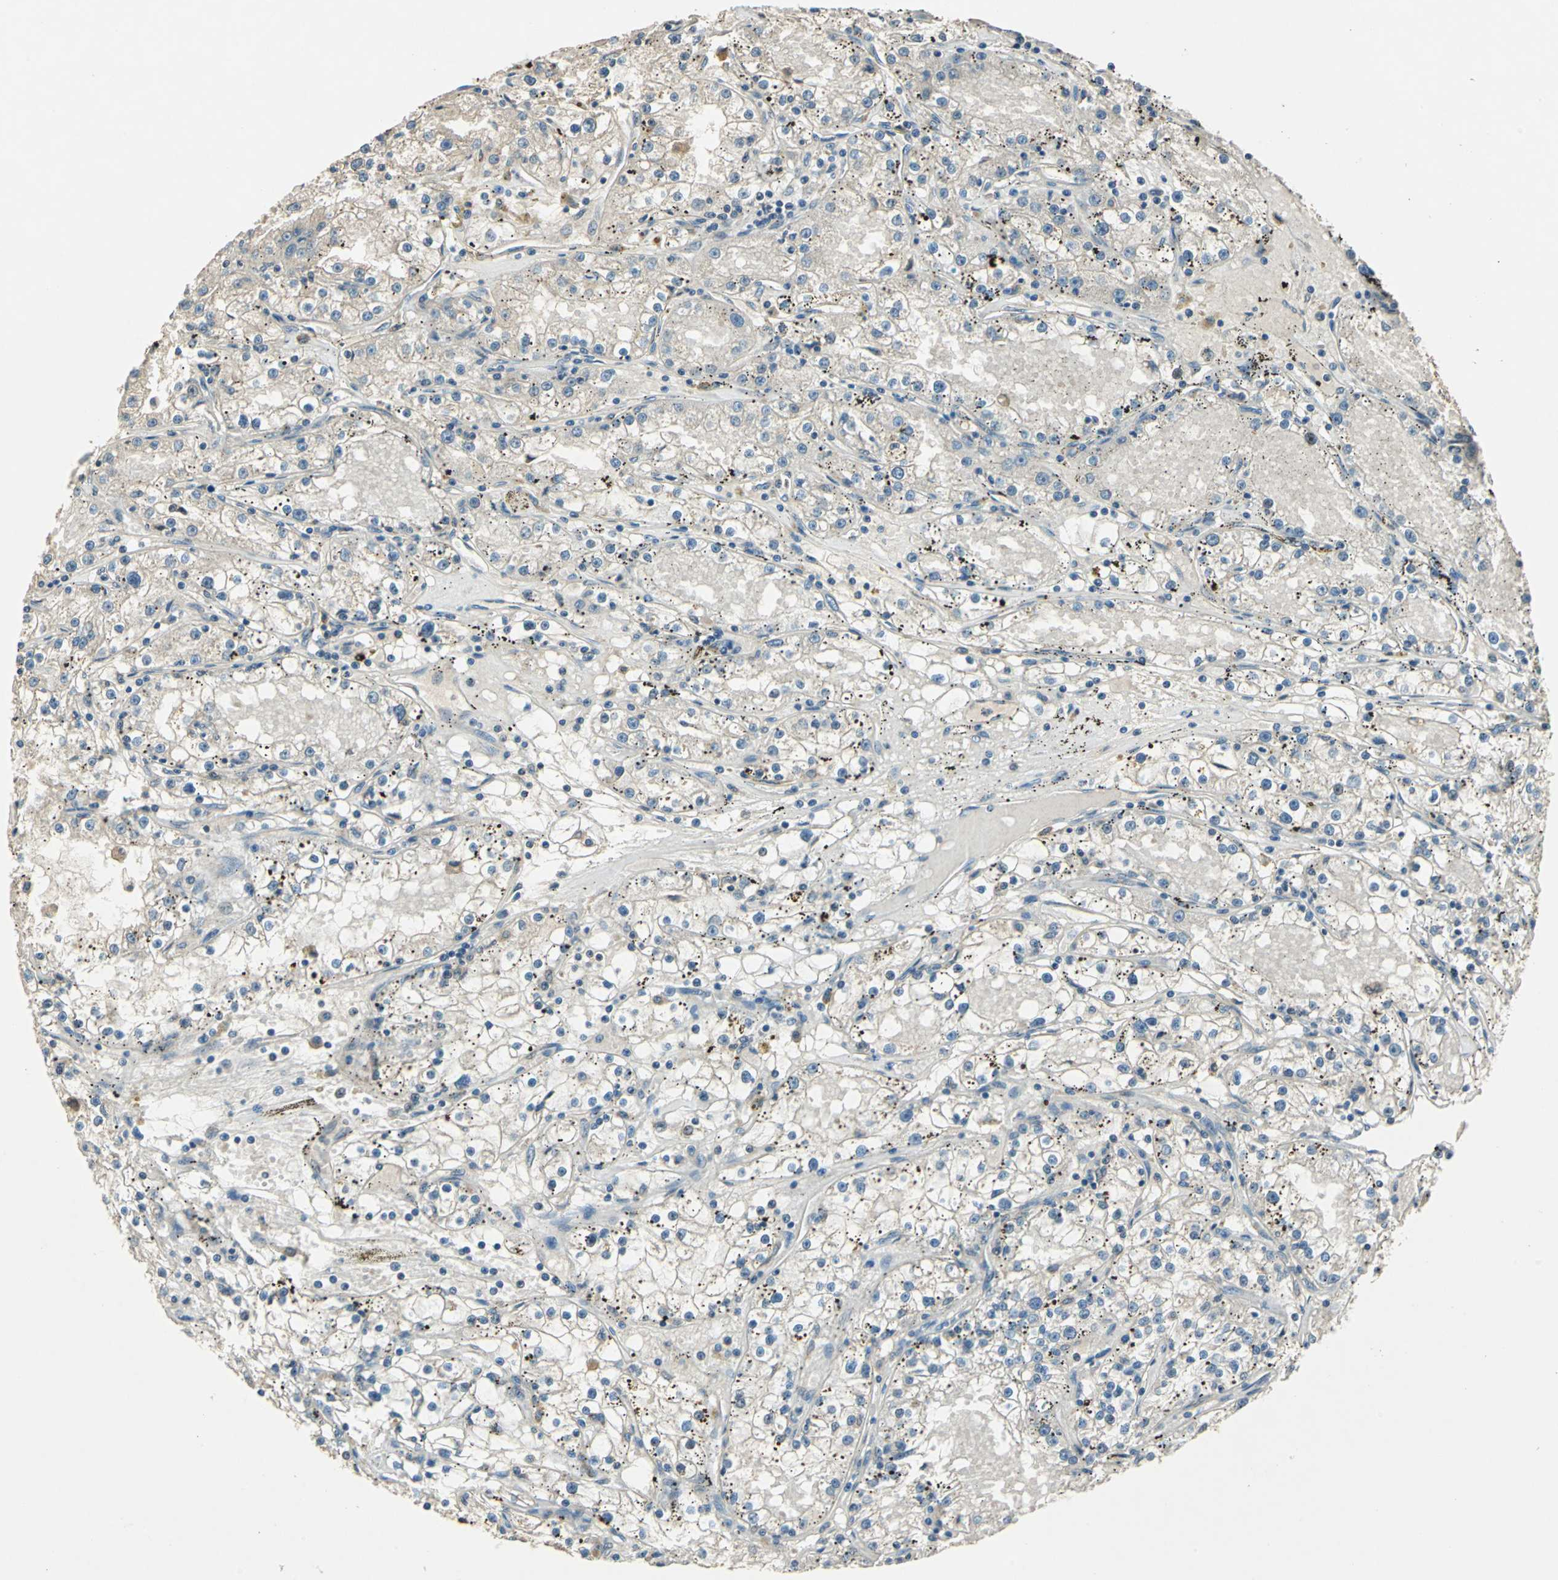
{"staining": {"intensity": "negative", "quantity": "none", "location": "none"}, "tissue": "renal cancer", "cell_type": "Tumor cells", "image_type": "cancer", "snomed": [{"axis": "morphology", "description": "Adenocarcinoma, NOS"}, {"axis": "topography", "description": "Kidney"}], "caption": "IHC of human renal cancer (adenocarcinoma) demonstrates no expression in tumor cells.", "gene": "AHSA1", "patient": {"sex": "male", "age": 56}}